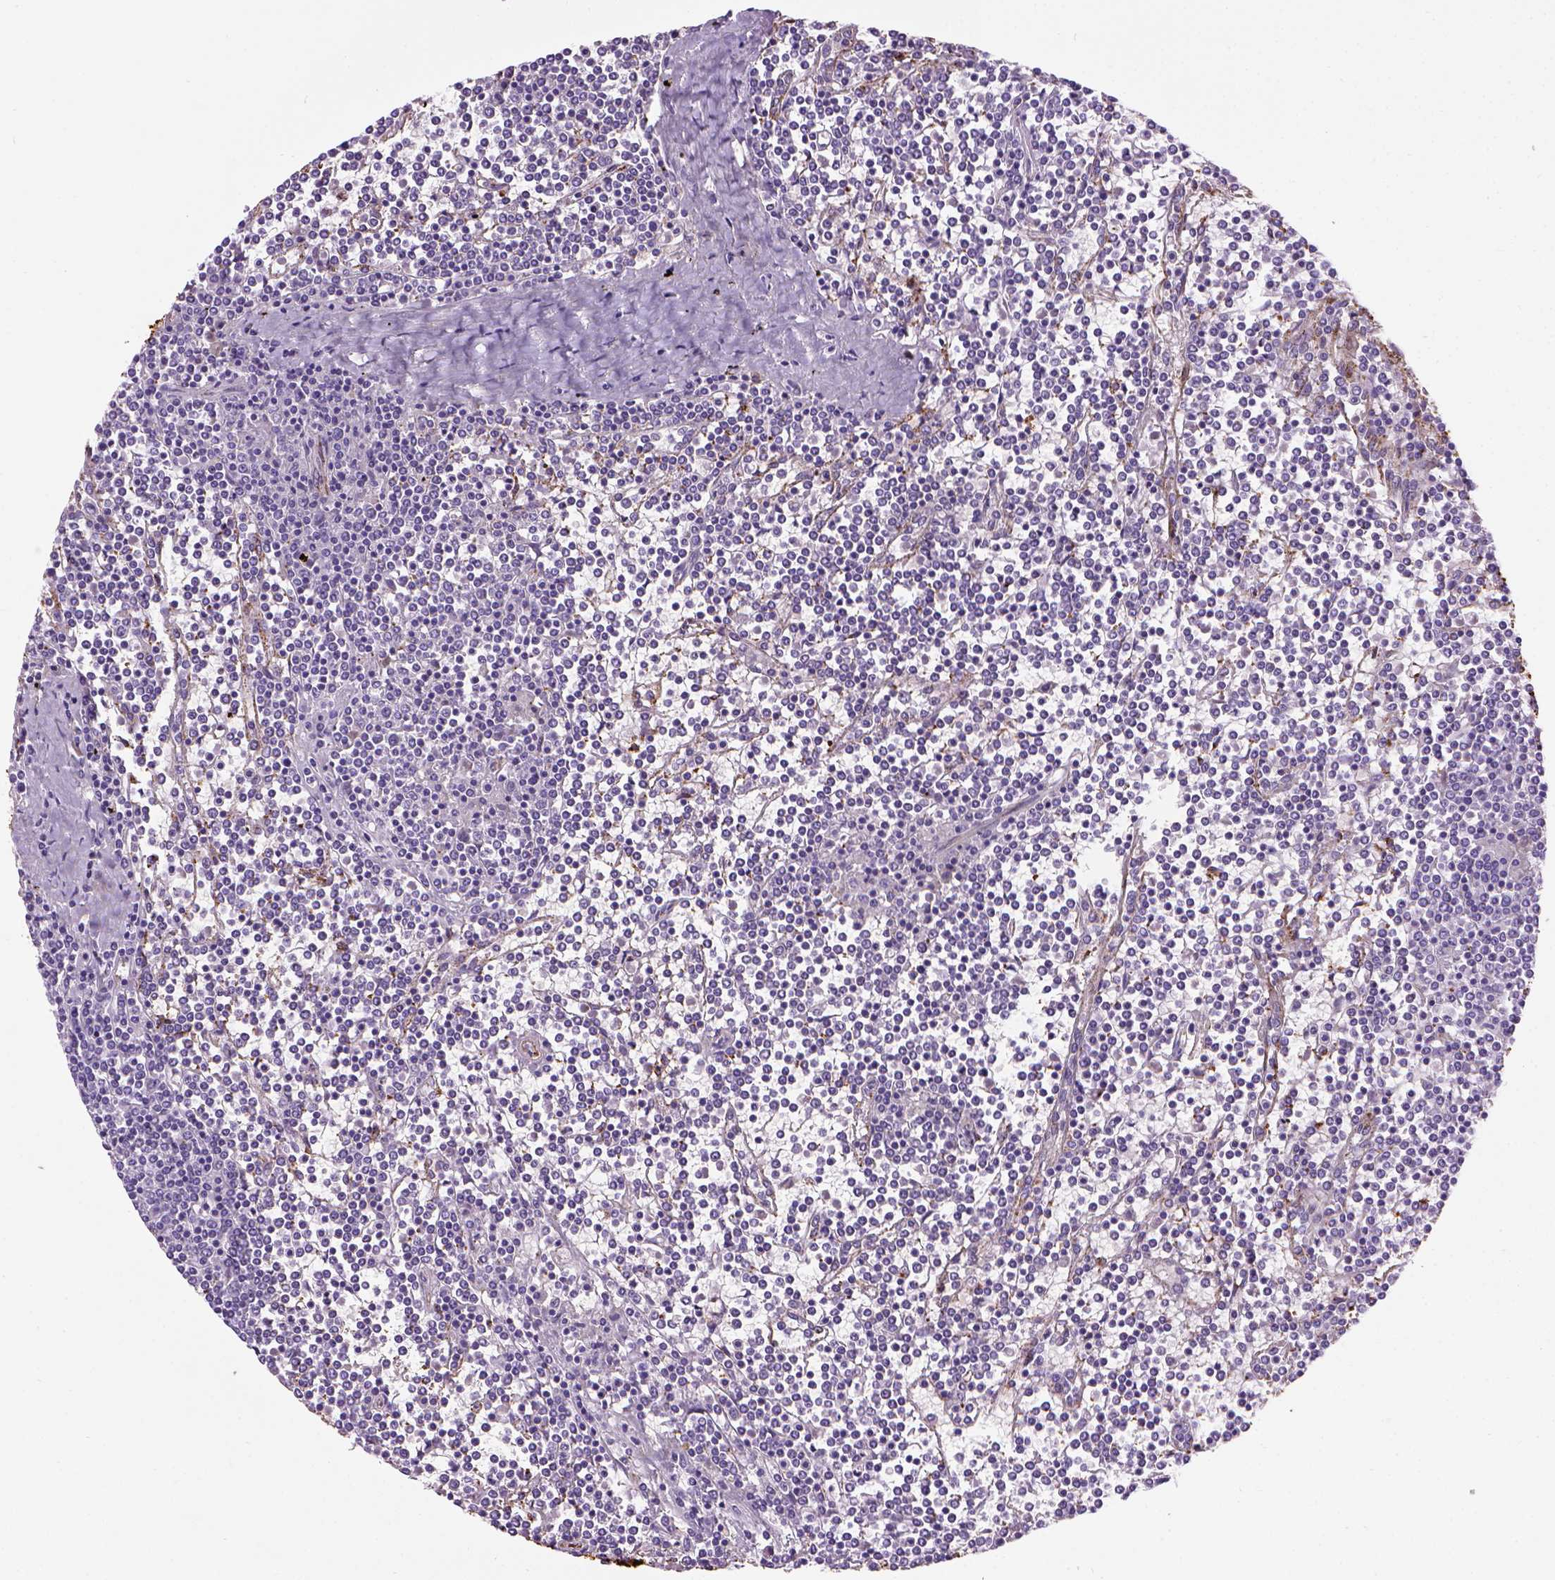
{"staining": {"intensity": "negative", "quantity": "none", "location": "none"}, "tissue": "lymphoma", "cell_type": "Tumor cells", "image_type": "cancer", "snomed": [{"axis": "morphology", "description": "Malignant lymphoma, non-Hodgkin's type, Low grade"}, {"axis": "topography", "description": "Spleen"}], "caption": "The image exhibits no significant staining in tumor cells of malignant lymphoma, non-Hodgkin's type (low-grade). (DAB IHC, high magnification).", "gene": "VWF", "patient": {"sex": "female", "age": 19}}